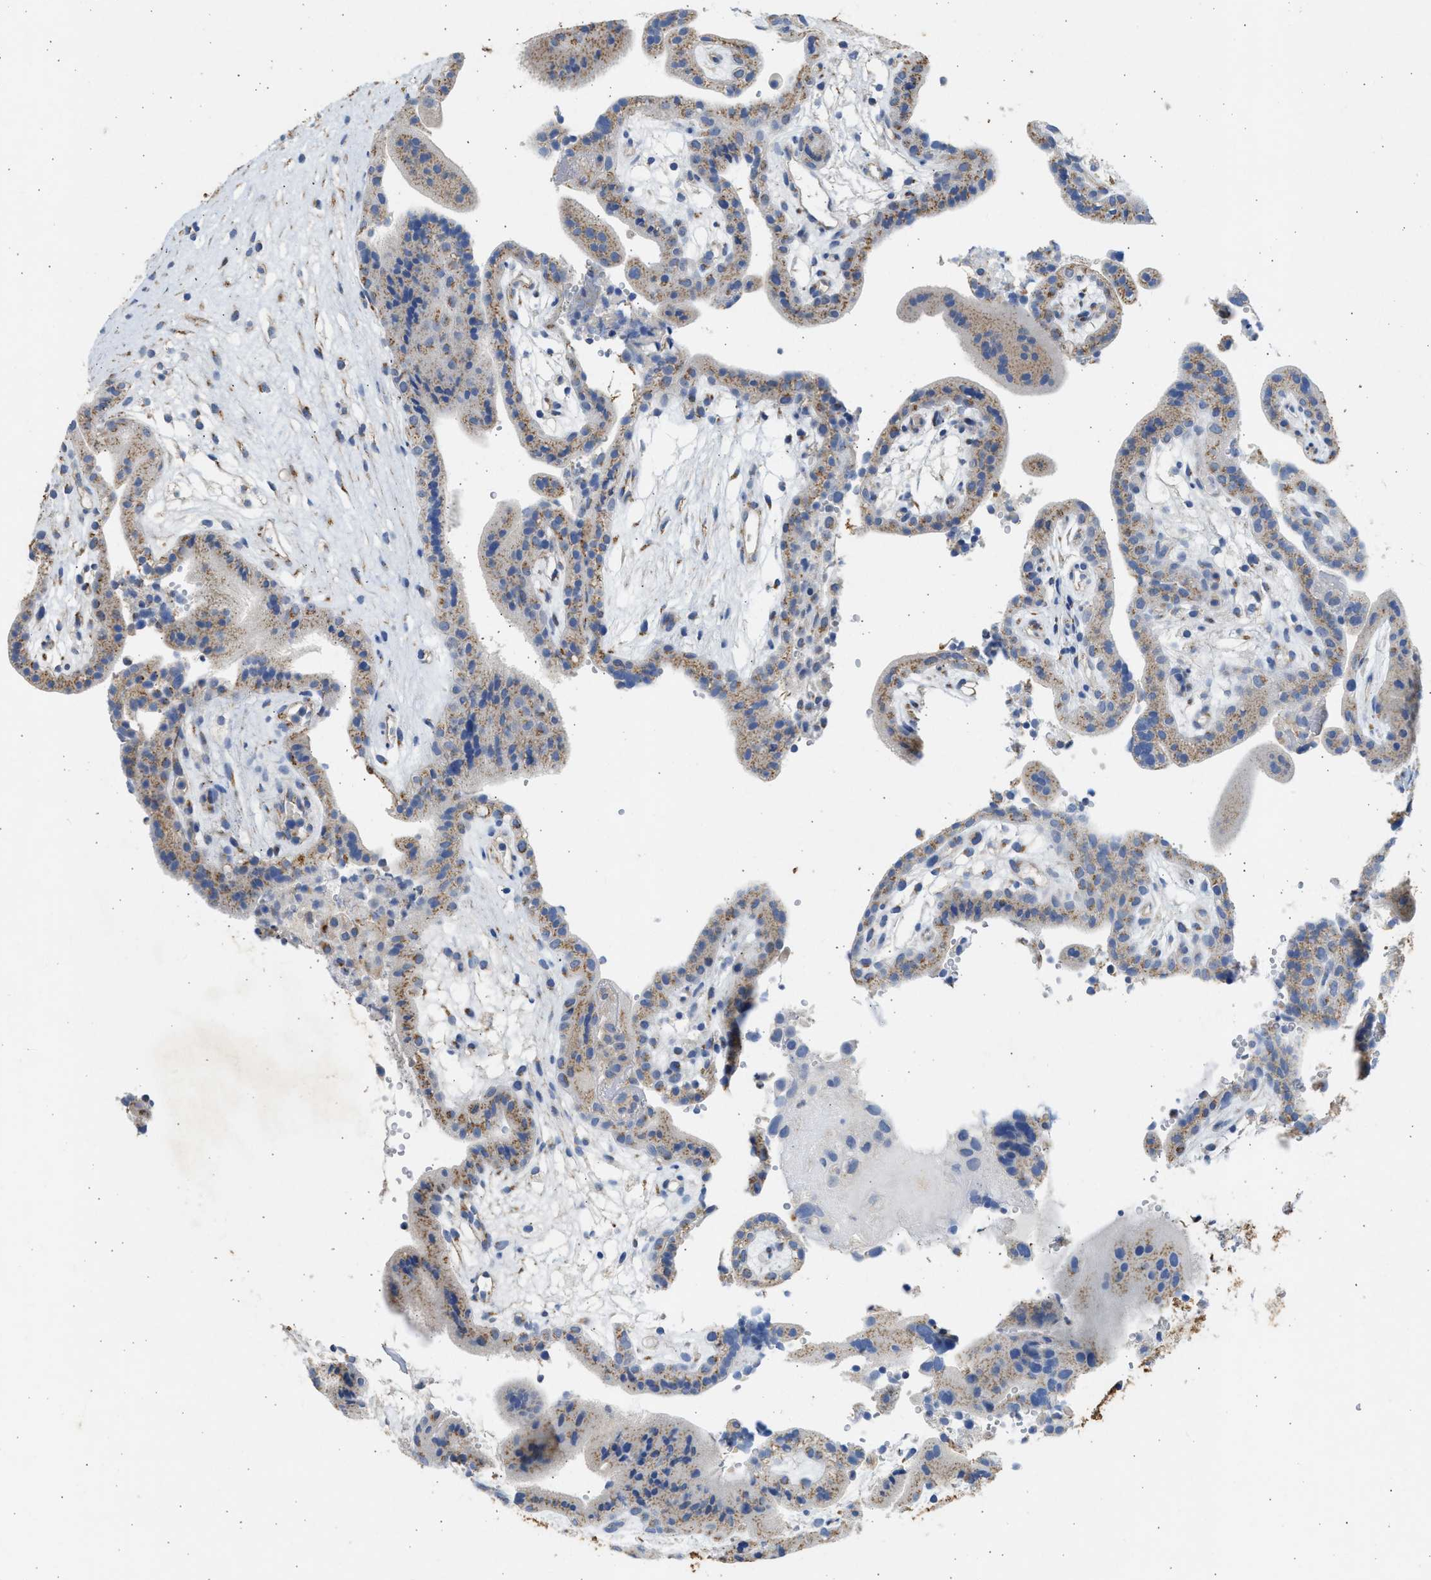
{"staining": {"intensity": "negative", "quantity": "none", "location": "none"}, "tissue": "placenta", "cell_type": "Decidual cells", "image_type": "normal", "snomed": [{"axis": "morphology", "description": "Normal tissue, NOS"}, {"axis": "topography", "description": "Placenta"}], "caption": "Immunohistochemistry image of normal human placenta stained for a protein (brown), which reveals no staining in decidual cells.", "gene": "IPO8", "patient": {"sex": "female", "age": 18}}